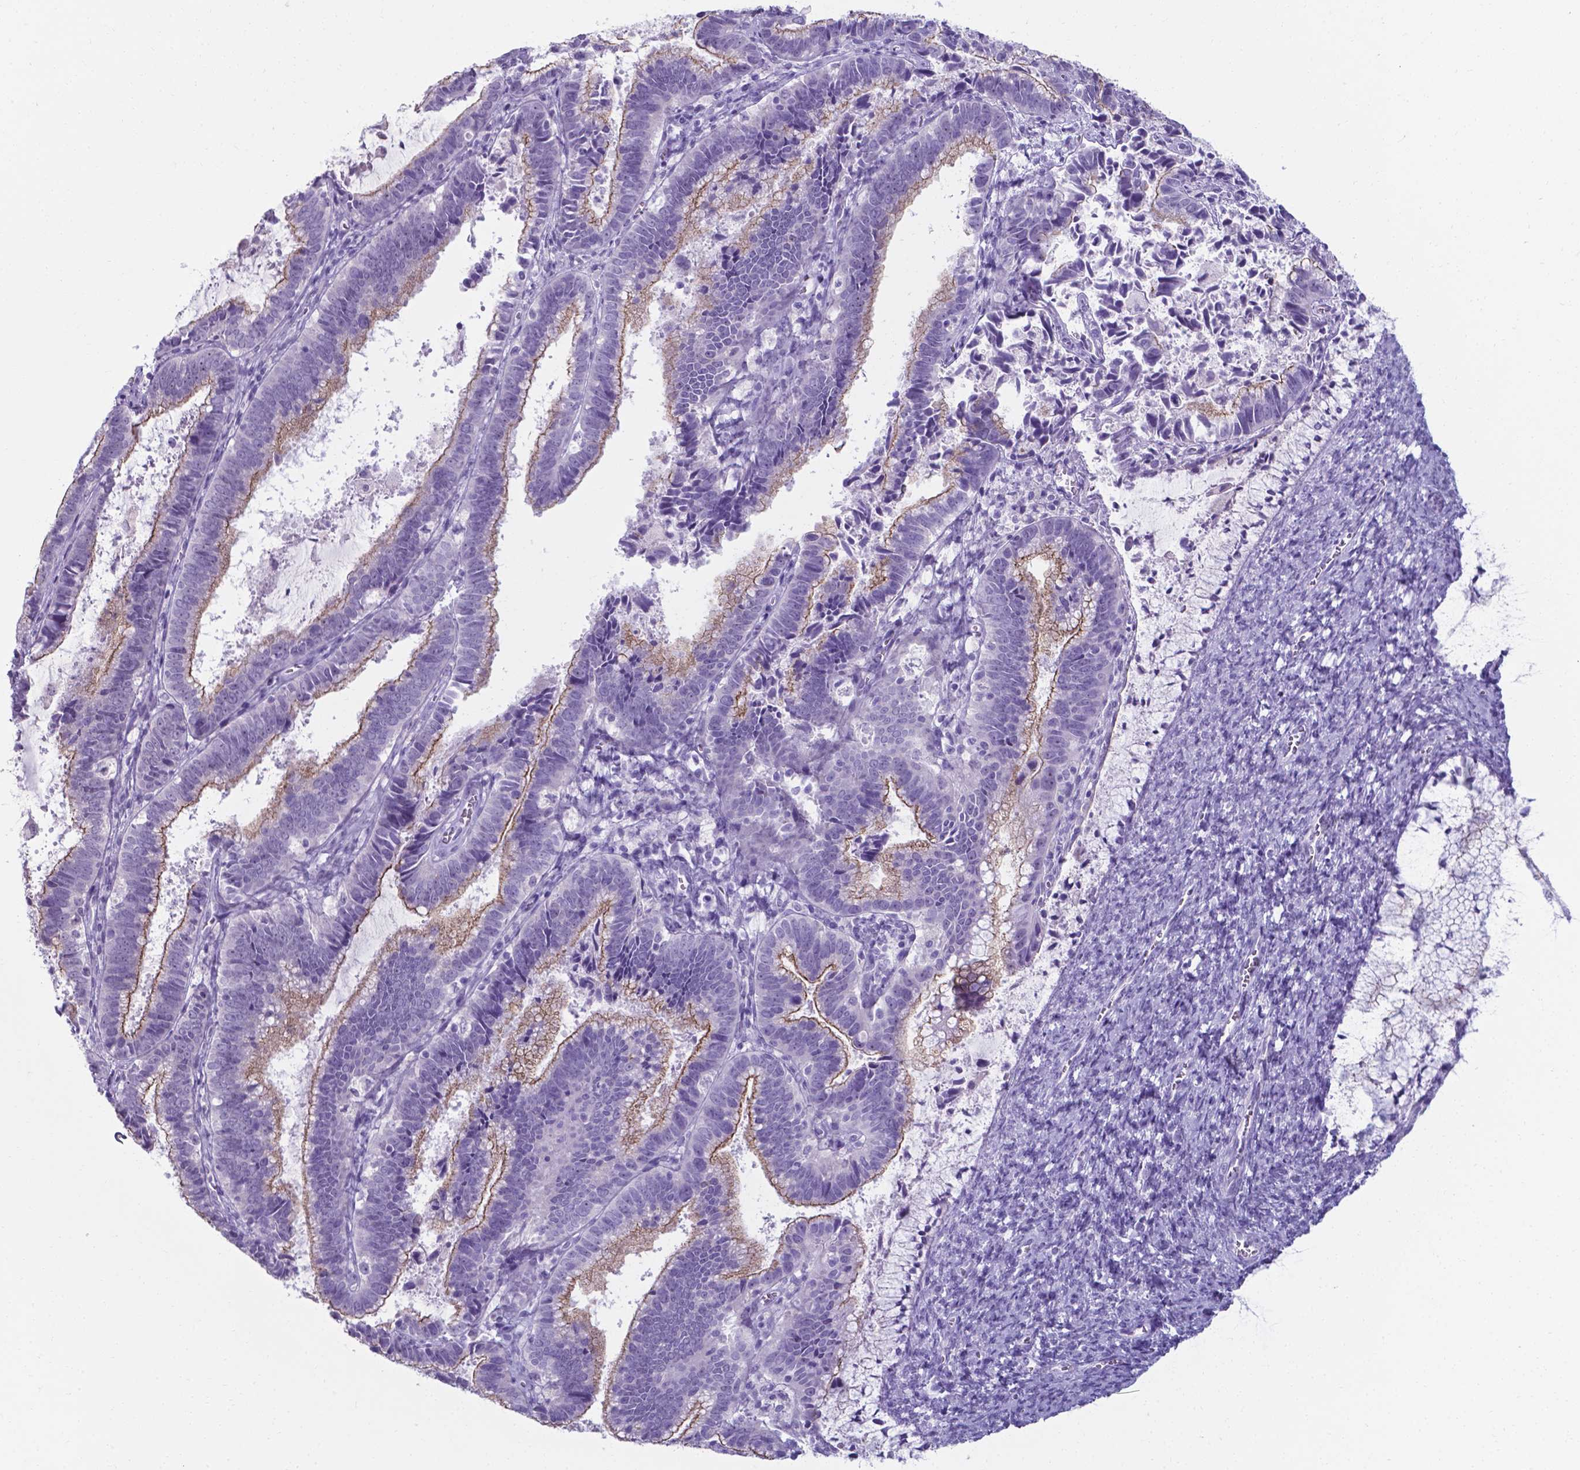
{"staining": {"intensity": "strong", "quantity": "25%-75%", "location": "cytoplasmic/membranous"}, "tissue": "cervical cancer", "cell_type": "Tumor cells", "image_type": "cancer", "snomed": [{"axis": "morphology", "description": "Adenocarcinoma, NOS"}, {"axis": "topography", "description": "Cervix"}], "caption": "High-power microscopy captured an IHC image of adenocarcinoma (cervical), revealing strong cytoplasmic/membranous positivity in about 25%-75% of tumor cells.", "gene": "AP5B1", "patient": {"sex": "female", "age": 61}}